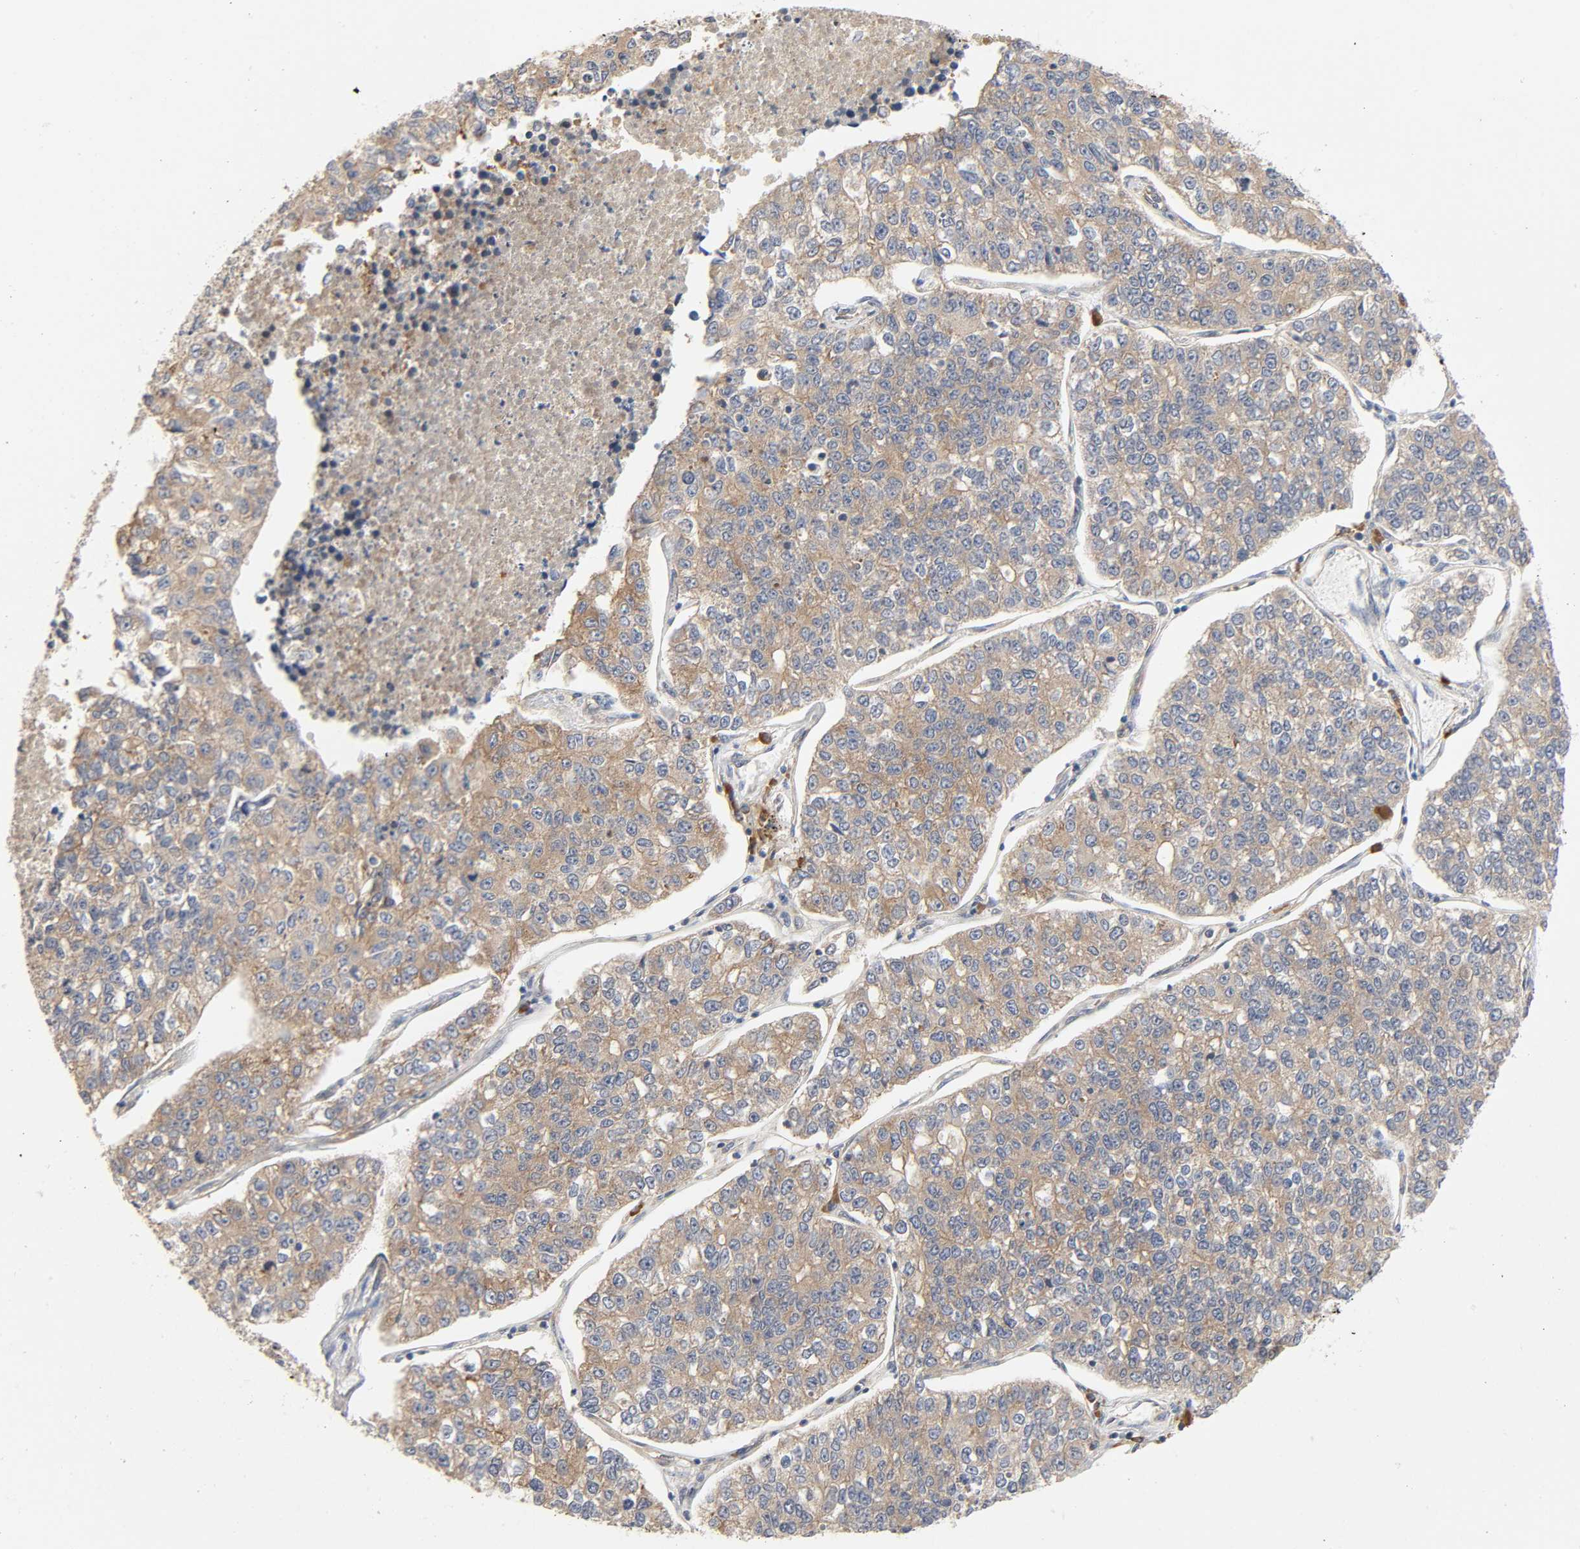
{"staining": {"intensity": "weak", "quantity": ">75%", "location": "cytoplasmic/membranous"}, "tissue": "lung cancer", "cell_type": "Tumor cells", "image_type": "cancer", "snomed": [{"axis": "morphology", "description": "Adenocarcinoma, NOS"}, {"axis": "topography", "description": "Lung"}], "caption": "Protein staining reveals weak cytoplasmic/membranous expression in approximately >75% of tumor cells in lung adenocarcinoma. (IHC, brightfield microscopy, high magnification).", "gene": "SCHIP1", "patient": {"sex": "male", "age": 49}}